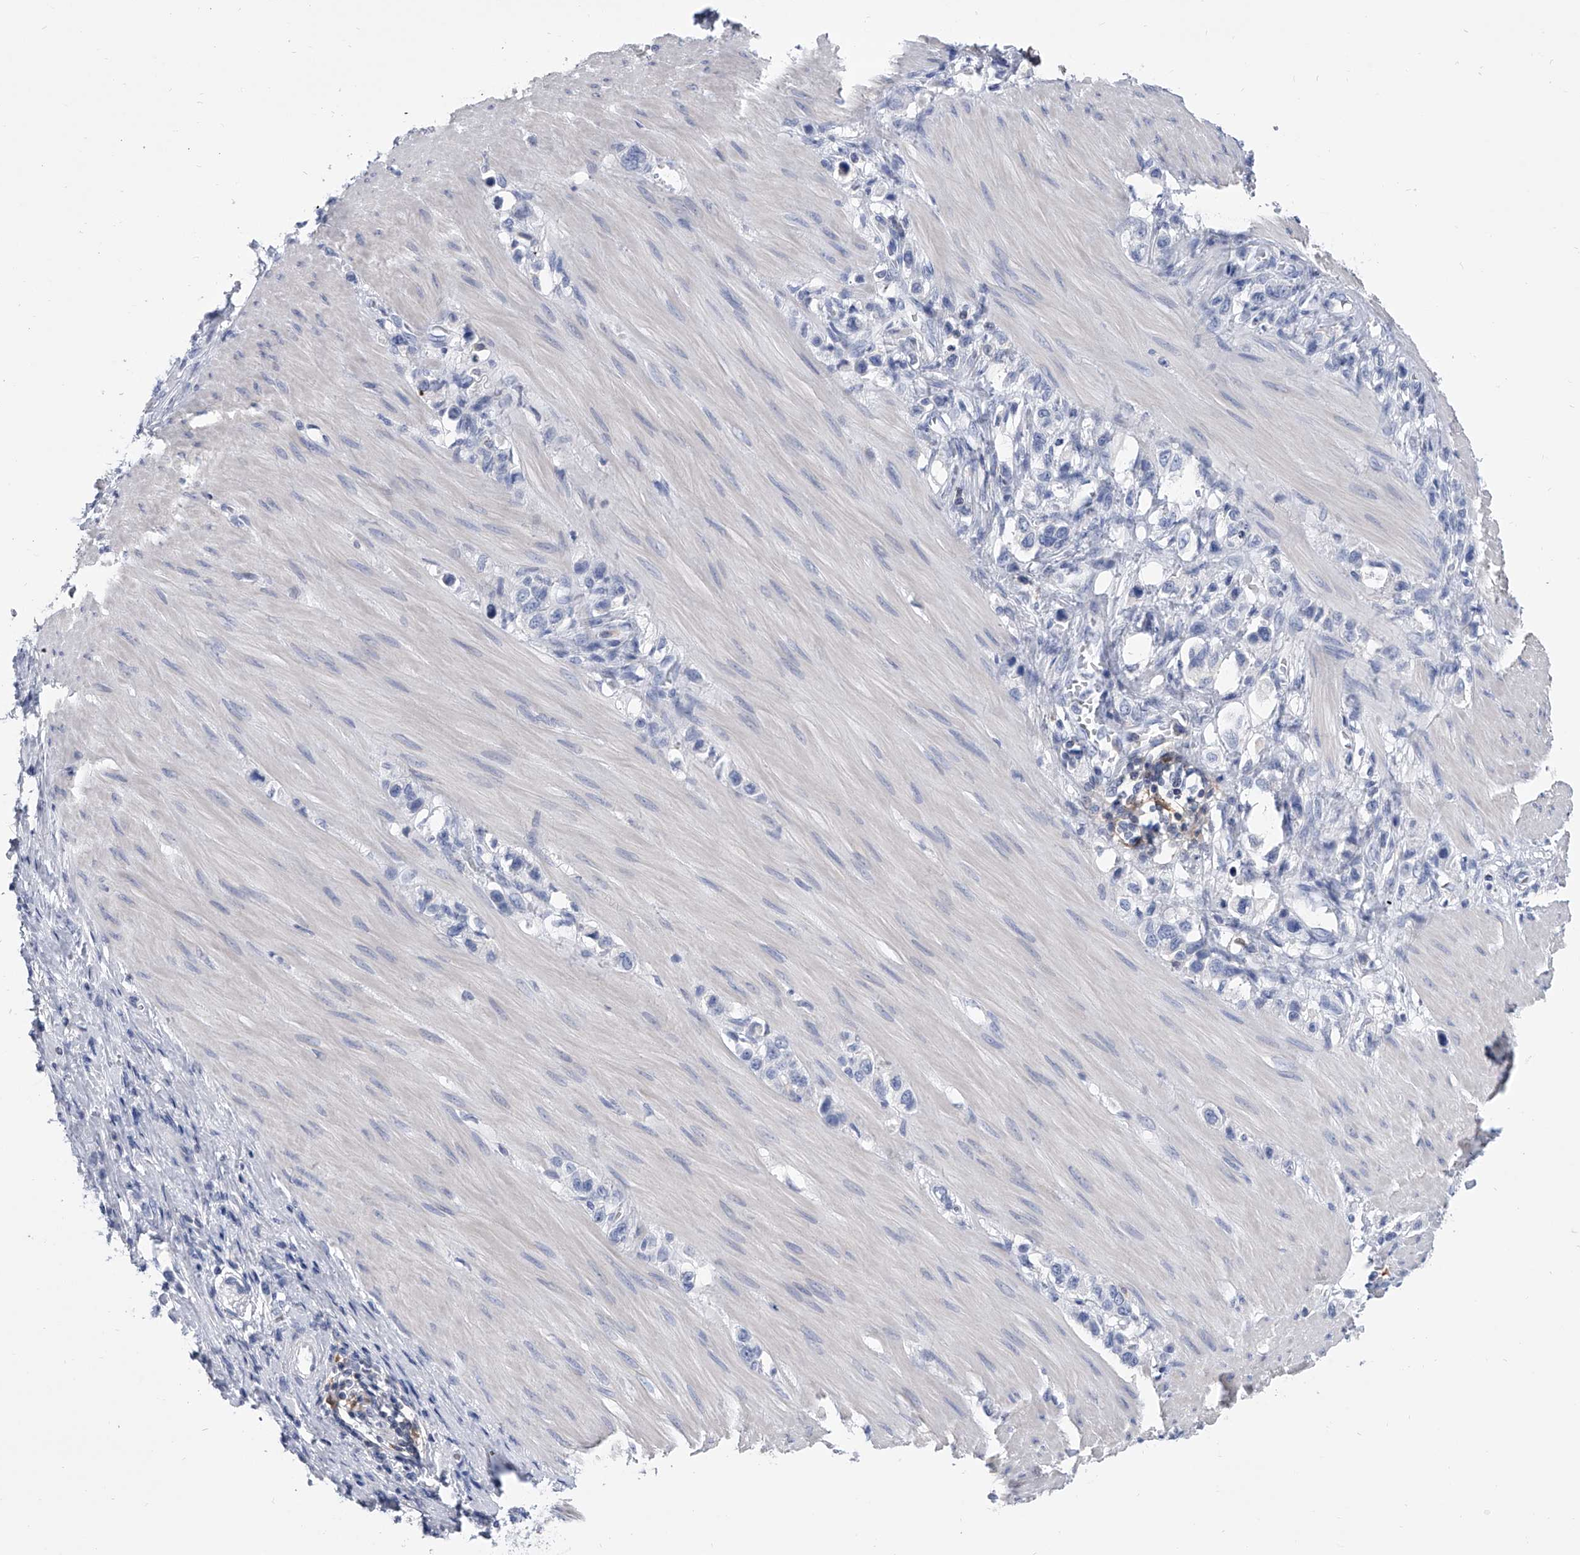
{"staining": {"intensity": "negative", "quantity": "none", "location": "none"}, "tissue": "stomach cancer", "cell_type": "Tumor cells", "image_type": "cancer", "snomed": [{"axis": "morphology", "description": "Adenocarcinoma, NOS"}, {"axis": "topography", "description": "Stomach"}], "caption": "IHC image of neoplastic tissue: stomach cancer (adenocarcinoma) stained with DAB displays no significant protein positivity in tumor cells.", "gene": "SERPINB9", "patient": {"sex": "female", "age": 65}}